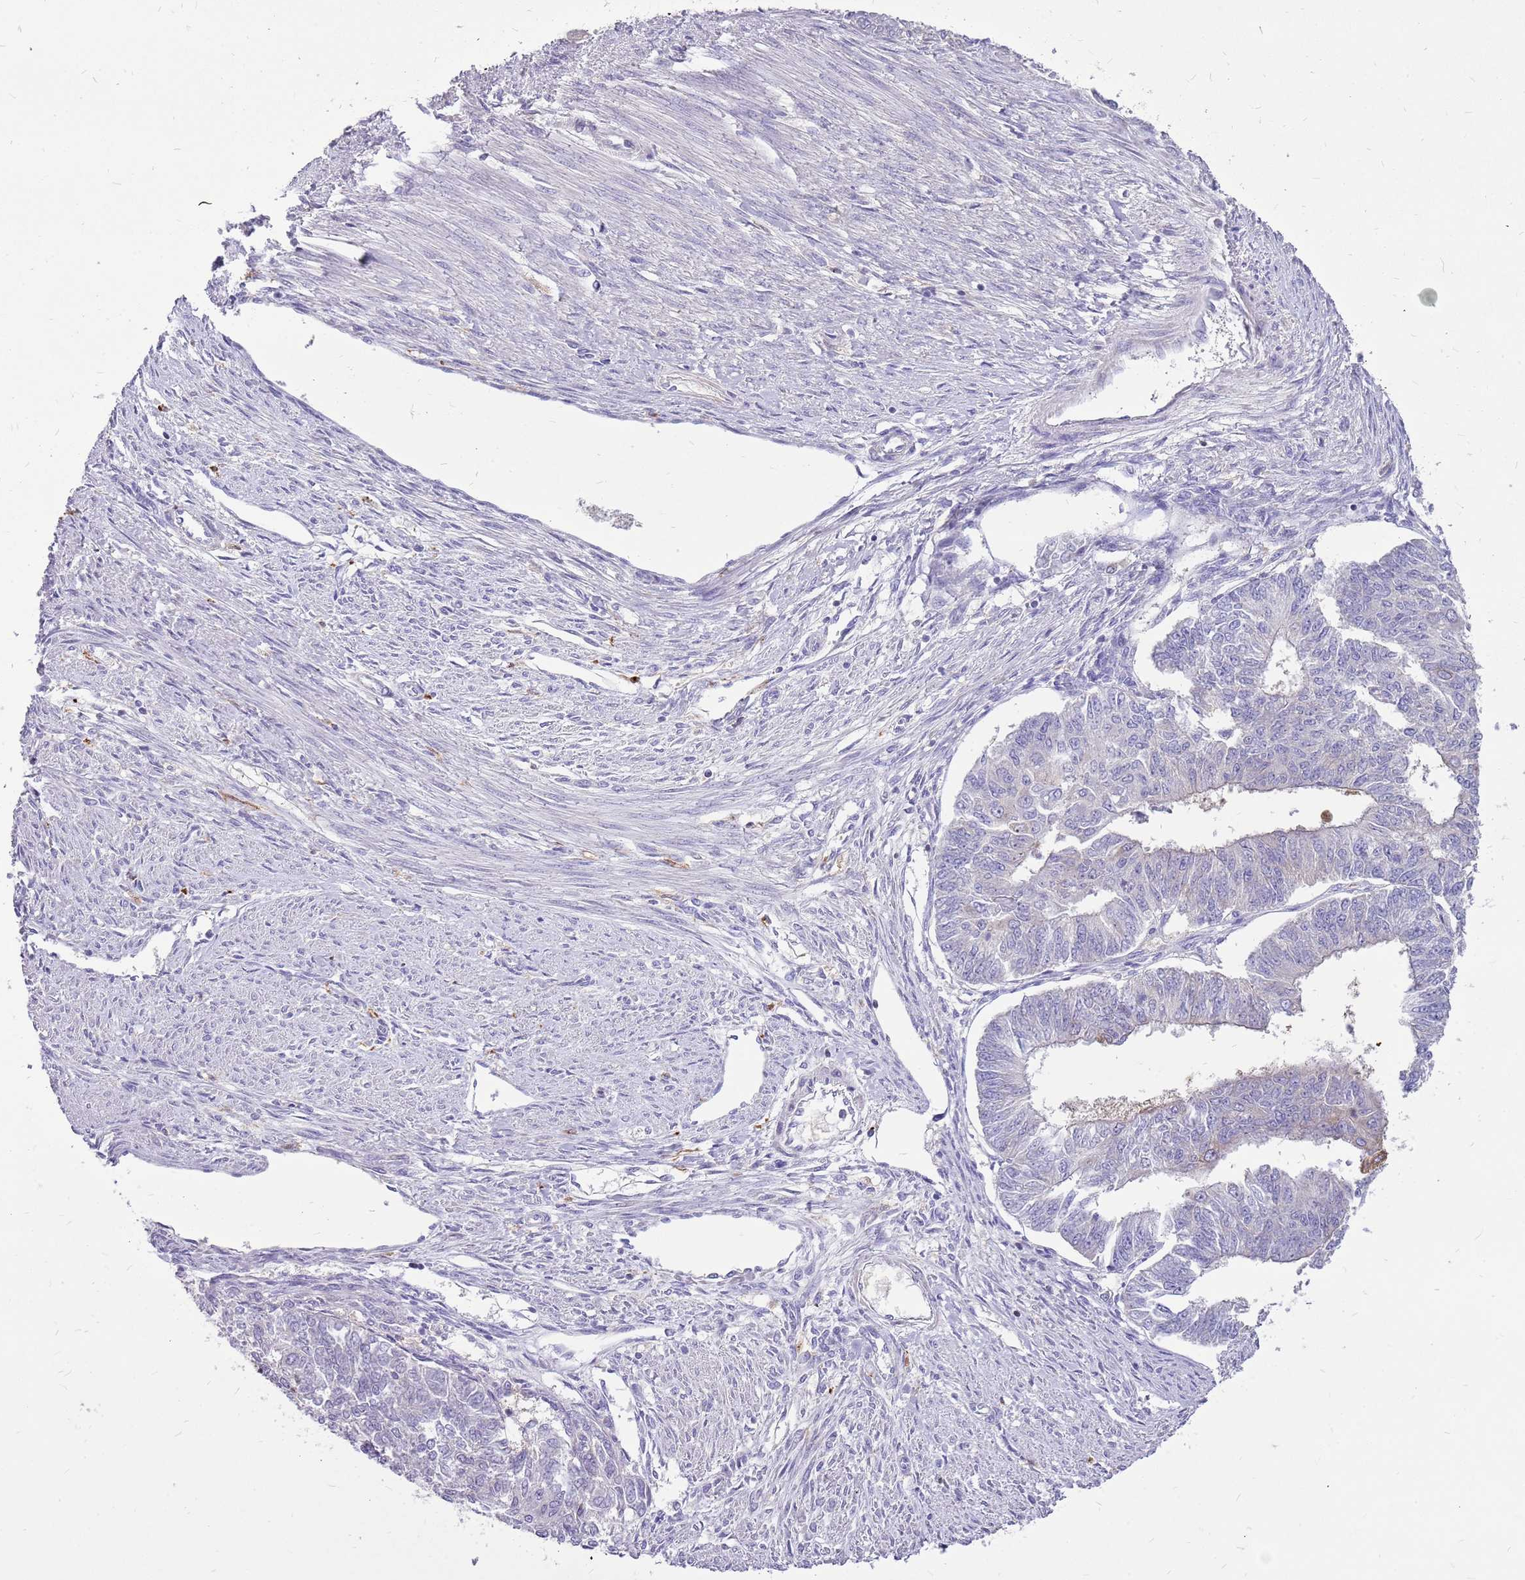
{"staining": {"intensity": "negative", "quantity": "none", "location": "none"}, "tissue": "endometrial cancer", "cell_type": "Tumor cells", "image_type": "cancer", "snomed": [{"axis": "morphology", "description": "Adenocarcinoma, NOS"}, {"axis": "topography", "description": "Endometrium"}], "caption": "The immunohistochemistry (IHC) photomicrograph has no significant positivity in tumor cells of endometrial cancer (adenocarcinoma) tissue.", "gene": "WDR90", "patient": {"sex": "female", "age": 32}}